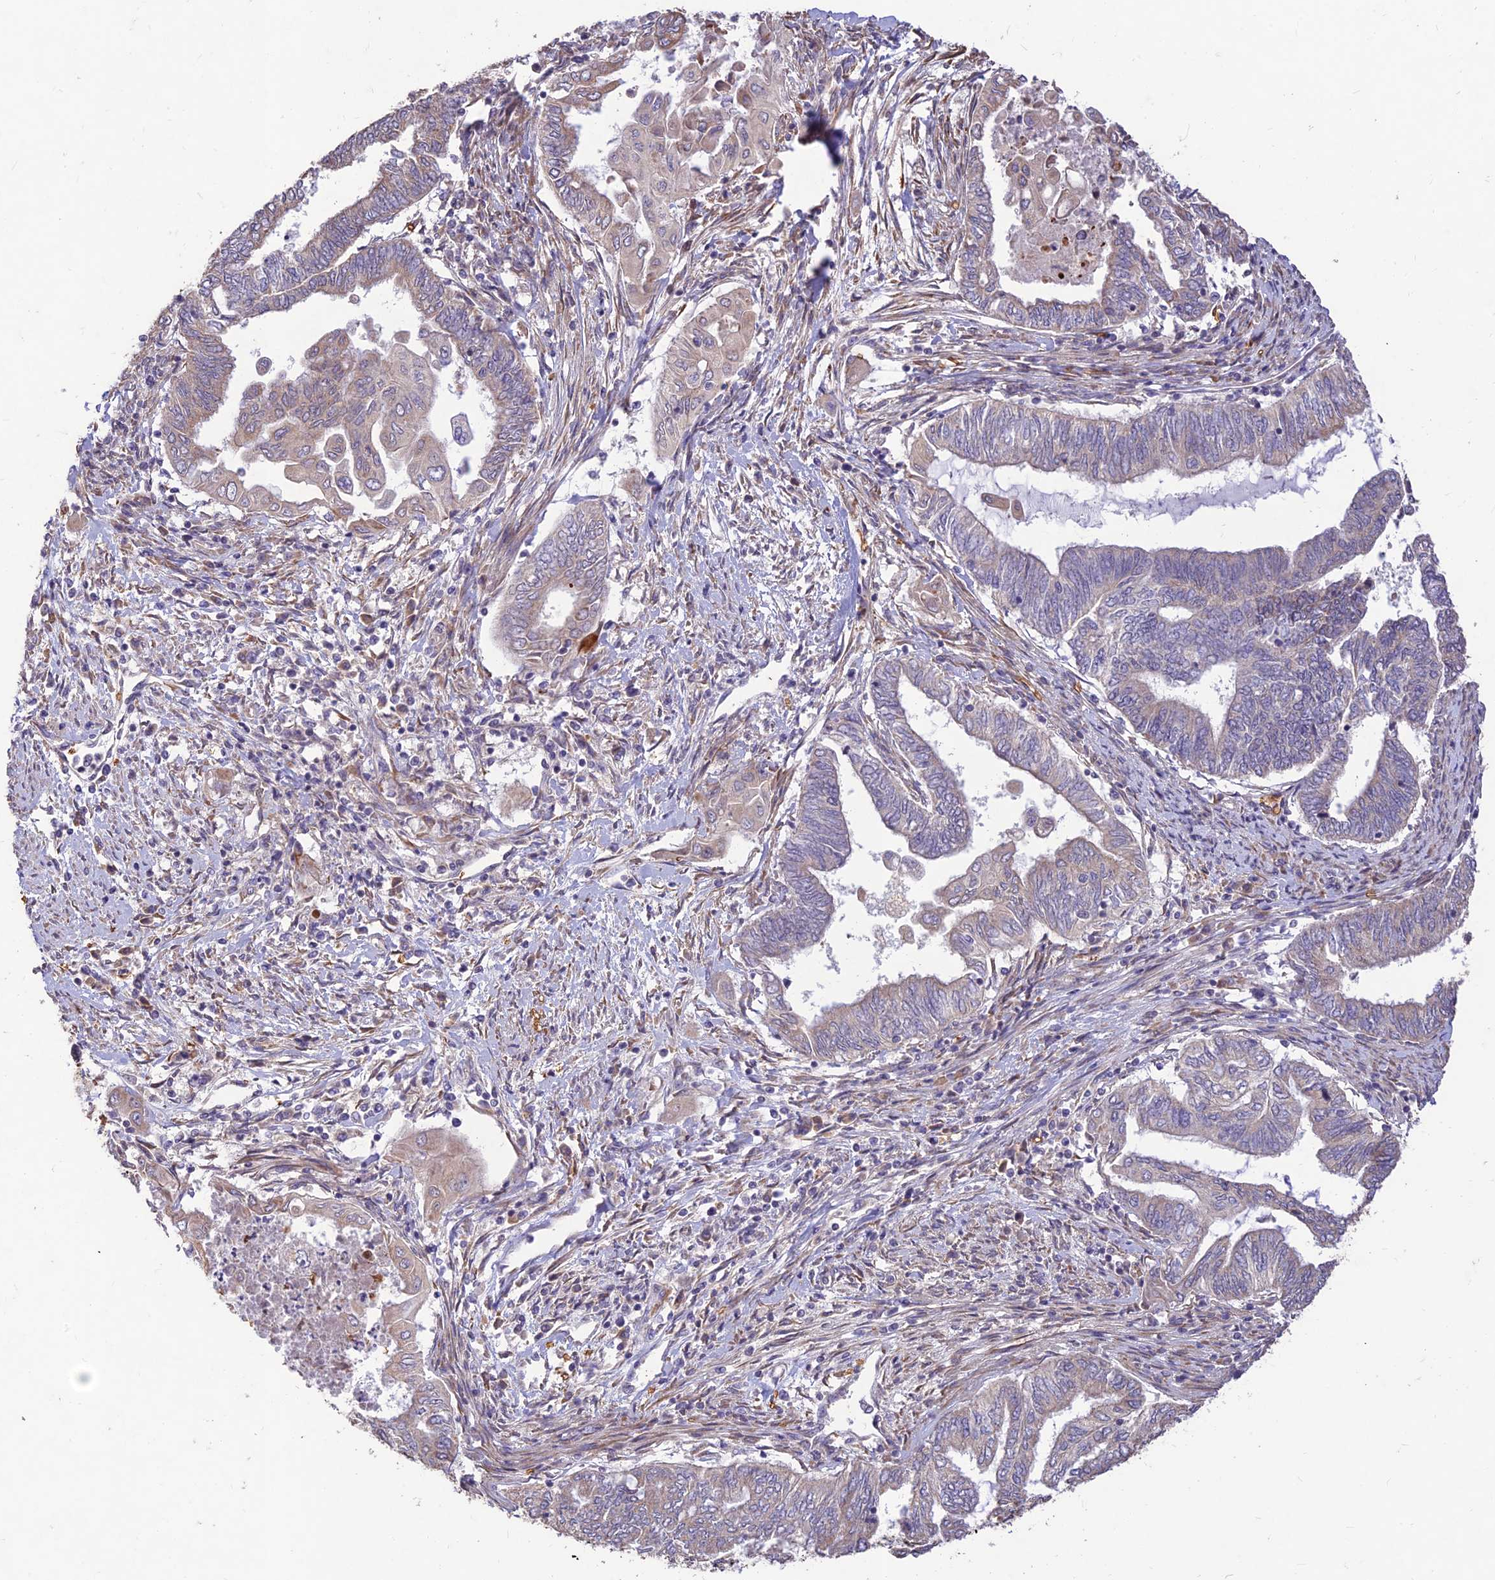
{"staining": {"intensity": "negative", "quantity": "none", "location": "none"}, "tissue": "endometrial cancer", "cell_type": "Tumor cells", "image_type": "cancer", "snomed": [{"axis": "morphology", "description": "Adenocarcinoma, NOS"}, {"axis": "topography", "description": "Uterus"}, {"axis": "topography", "description": "Endometrium"}], "caption": "IHC image of endometrial cancer stained for a protein (brown), which shows no positivity in tumor cells. Nuclei are stained in blue.", "gene": "PPP1R11", "patient": {"sex": "female", "age": 70}}